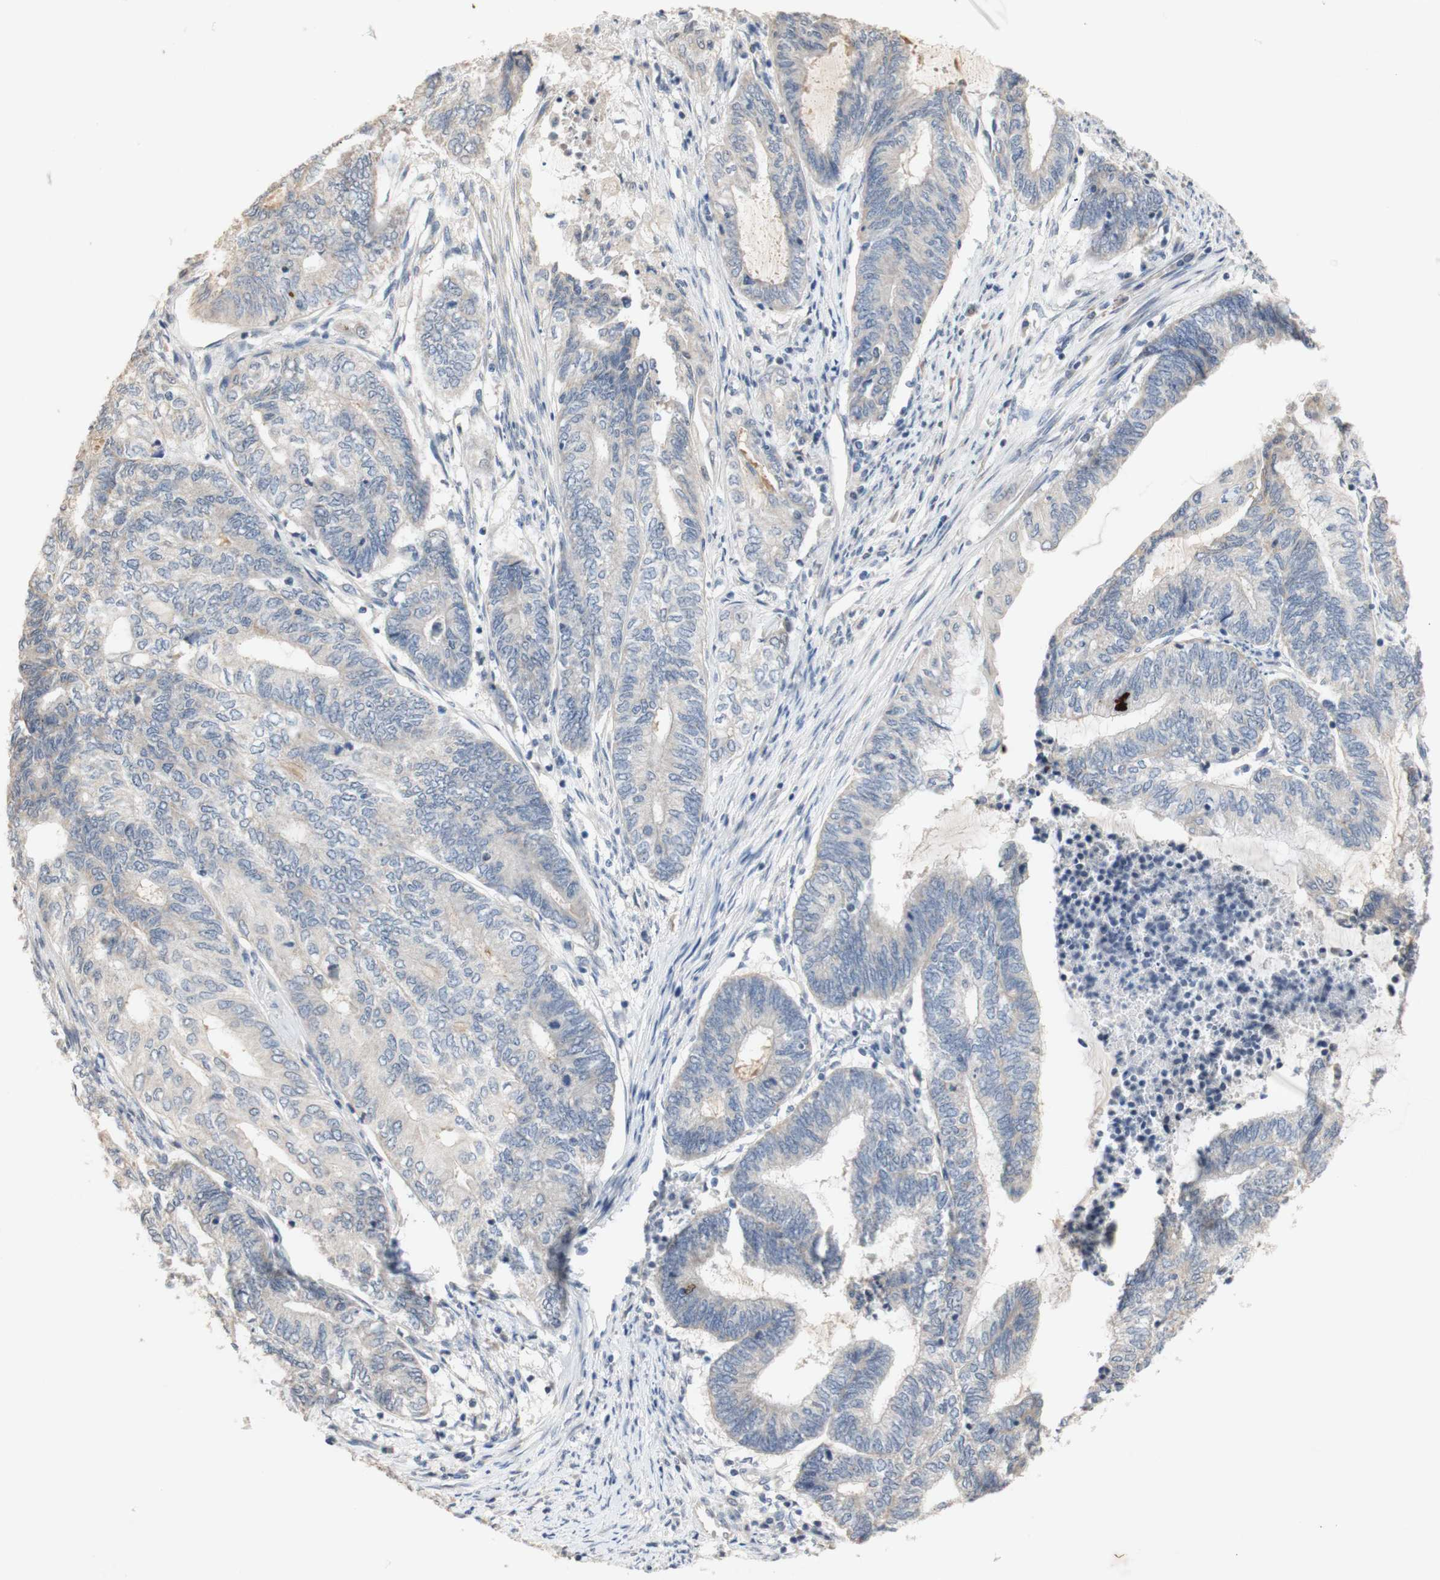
{"staining": {"intensity": "negative", "quantity": "none", "location": "none"}, "tissue": "endometrial cancer", "cell_type": "Tumor cells", "image_type": "cancer", "snomed": [{"axis": "morphology", "description": "Adenocarcinoma, NOS"}, {"axis": "topography", "description": "Uterus"}, {"axis": "topography", "description": "Endometrium"}], "caption": "Immunohistochemical staining of adenocarcinoma (endometrial) exhibits no significant staining in tumor cells. (Brightfield microscopy of DAB (3,3'-diaminobenzidine) IHC at high magnification).", "gene": "FOSB", "patient": {"sex": "female", "age": 70}}